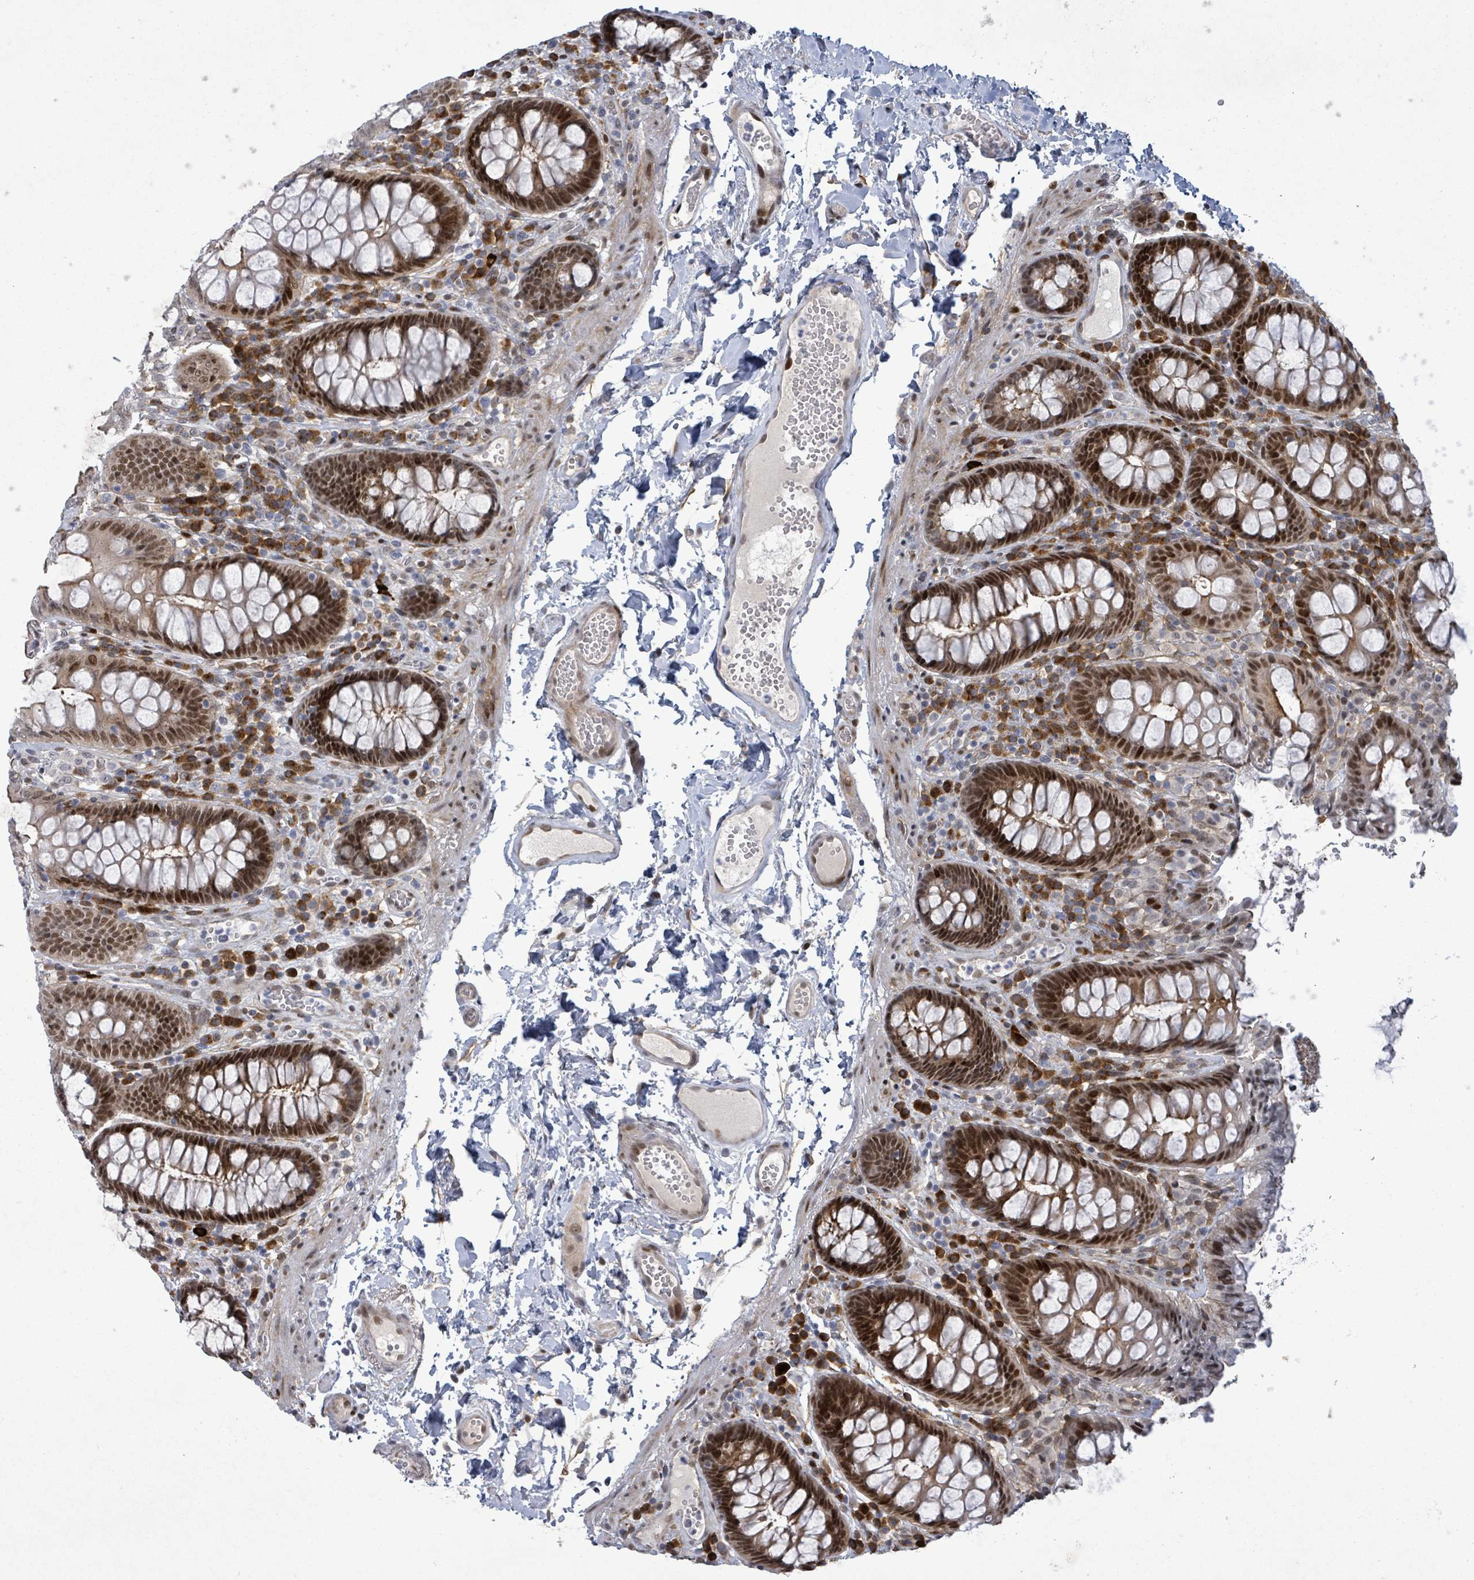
{"staining": {"intensity": "negative", "quantity": "none", "location": "none"}, "tissue": "colon", "cell_type": "Endothelial cells", "image_type": "normal", "snomed": [{"axis": "morphology", "description": "Normal tissue, NOS"}, {"axis": "topography", "description": "Colon"}], "caption": "The photomicrograph reveals no significant staining in endothelial cells of colon.", "gene": "TUSC1", "patient": {"sex": "male", "age": 84}}